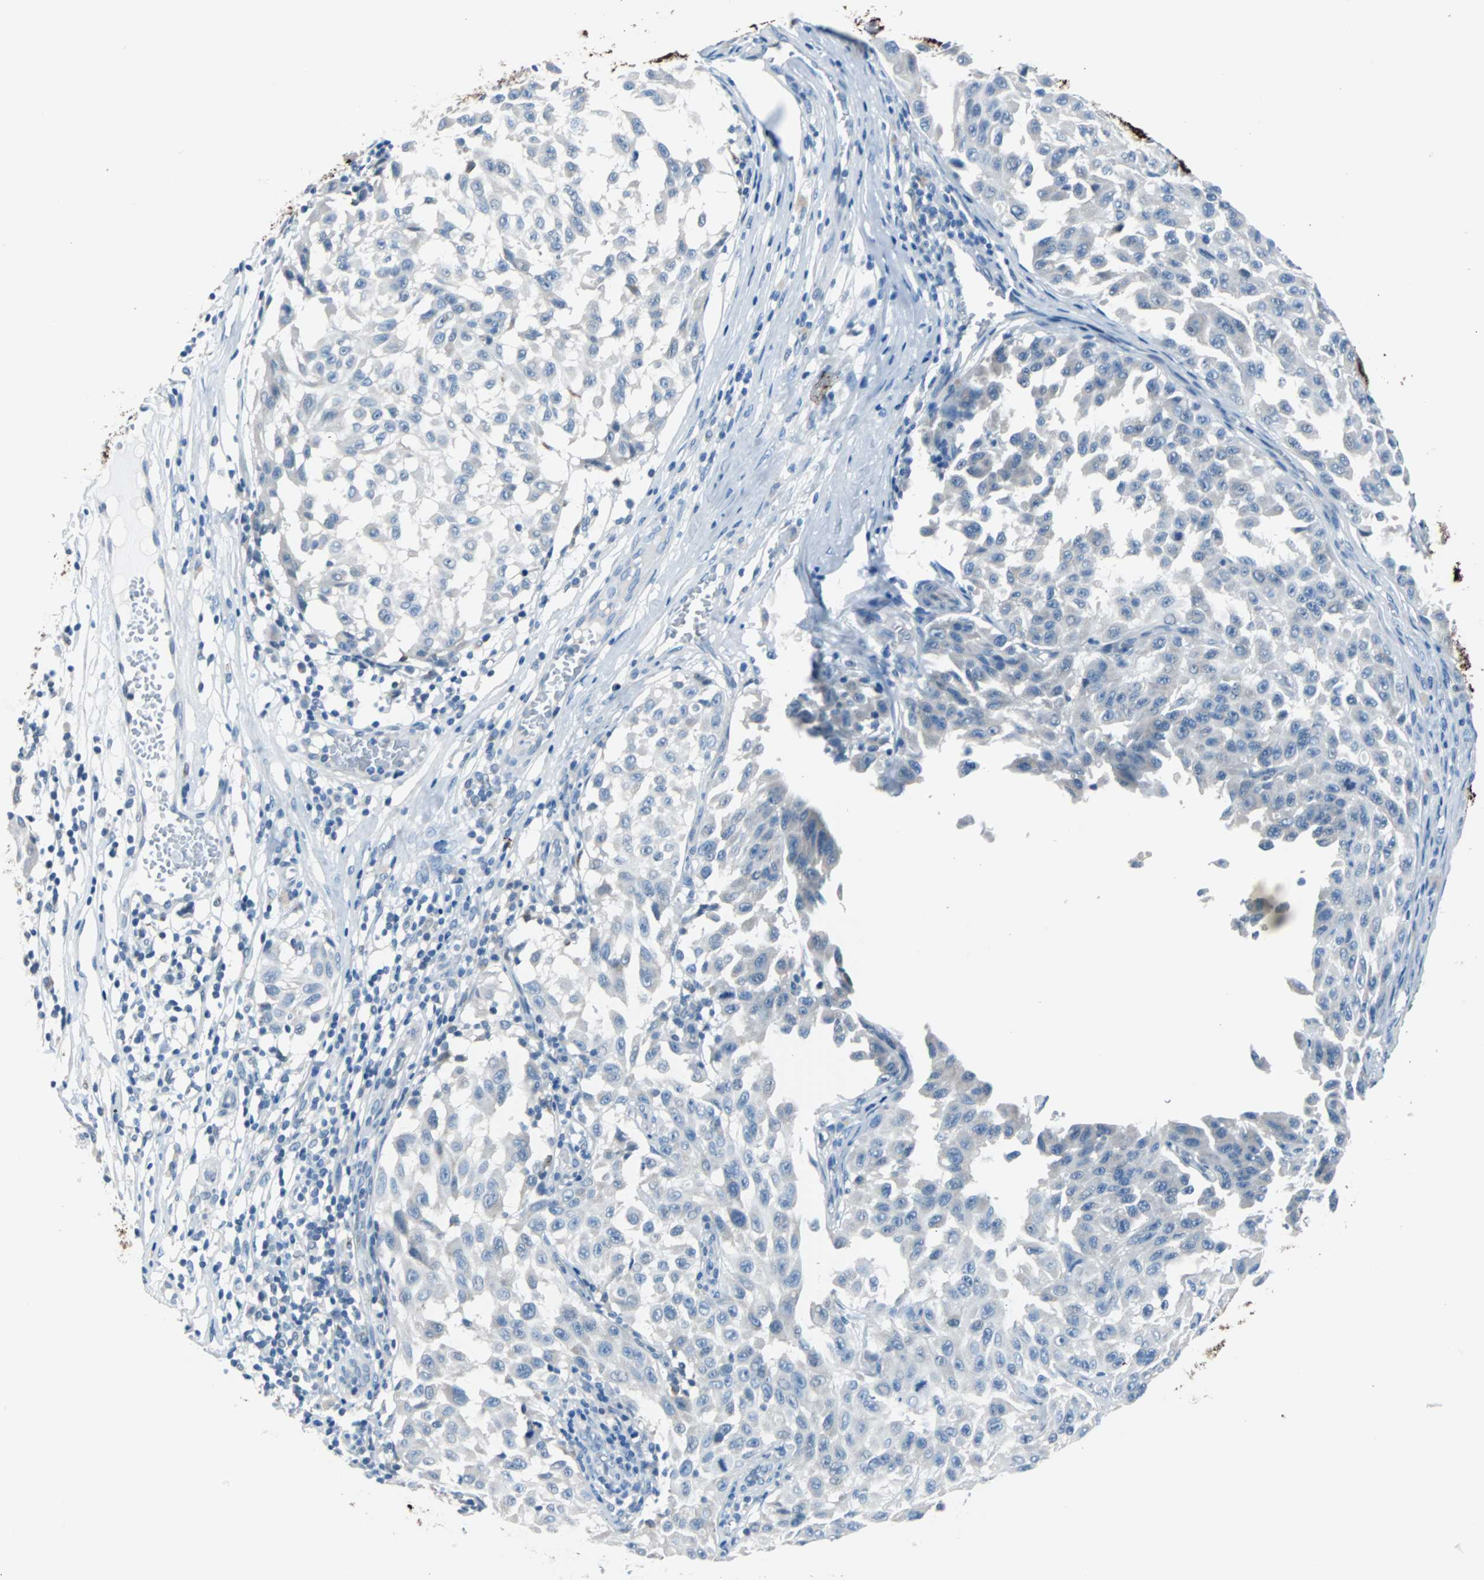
{"staining": {"intensity": "negative", "quantity": "none", "location": "none"}, "tissue": "melanoma", "cell_type": "Tumor cells", "image_type": "cancer", "snomed": [{"axis": "morphology", "description": "Malignant melanoma, NOS"}, {"axis": "topography", "description": "Skin"}], "caption": "Immunohistochemistry of human malignant melanoma displays no positivity in tumor cells. Brightfield microscopy of immunohistochemistry (IHC) stained with DAB (brown) and hematoxylin (blue), captured at high magnification.", "gene": "KRT7", "patient": {"sex": "male", "age": 30}}